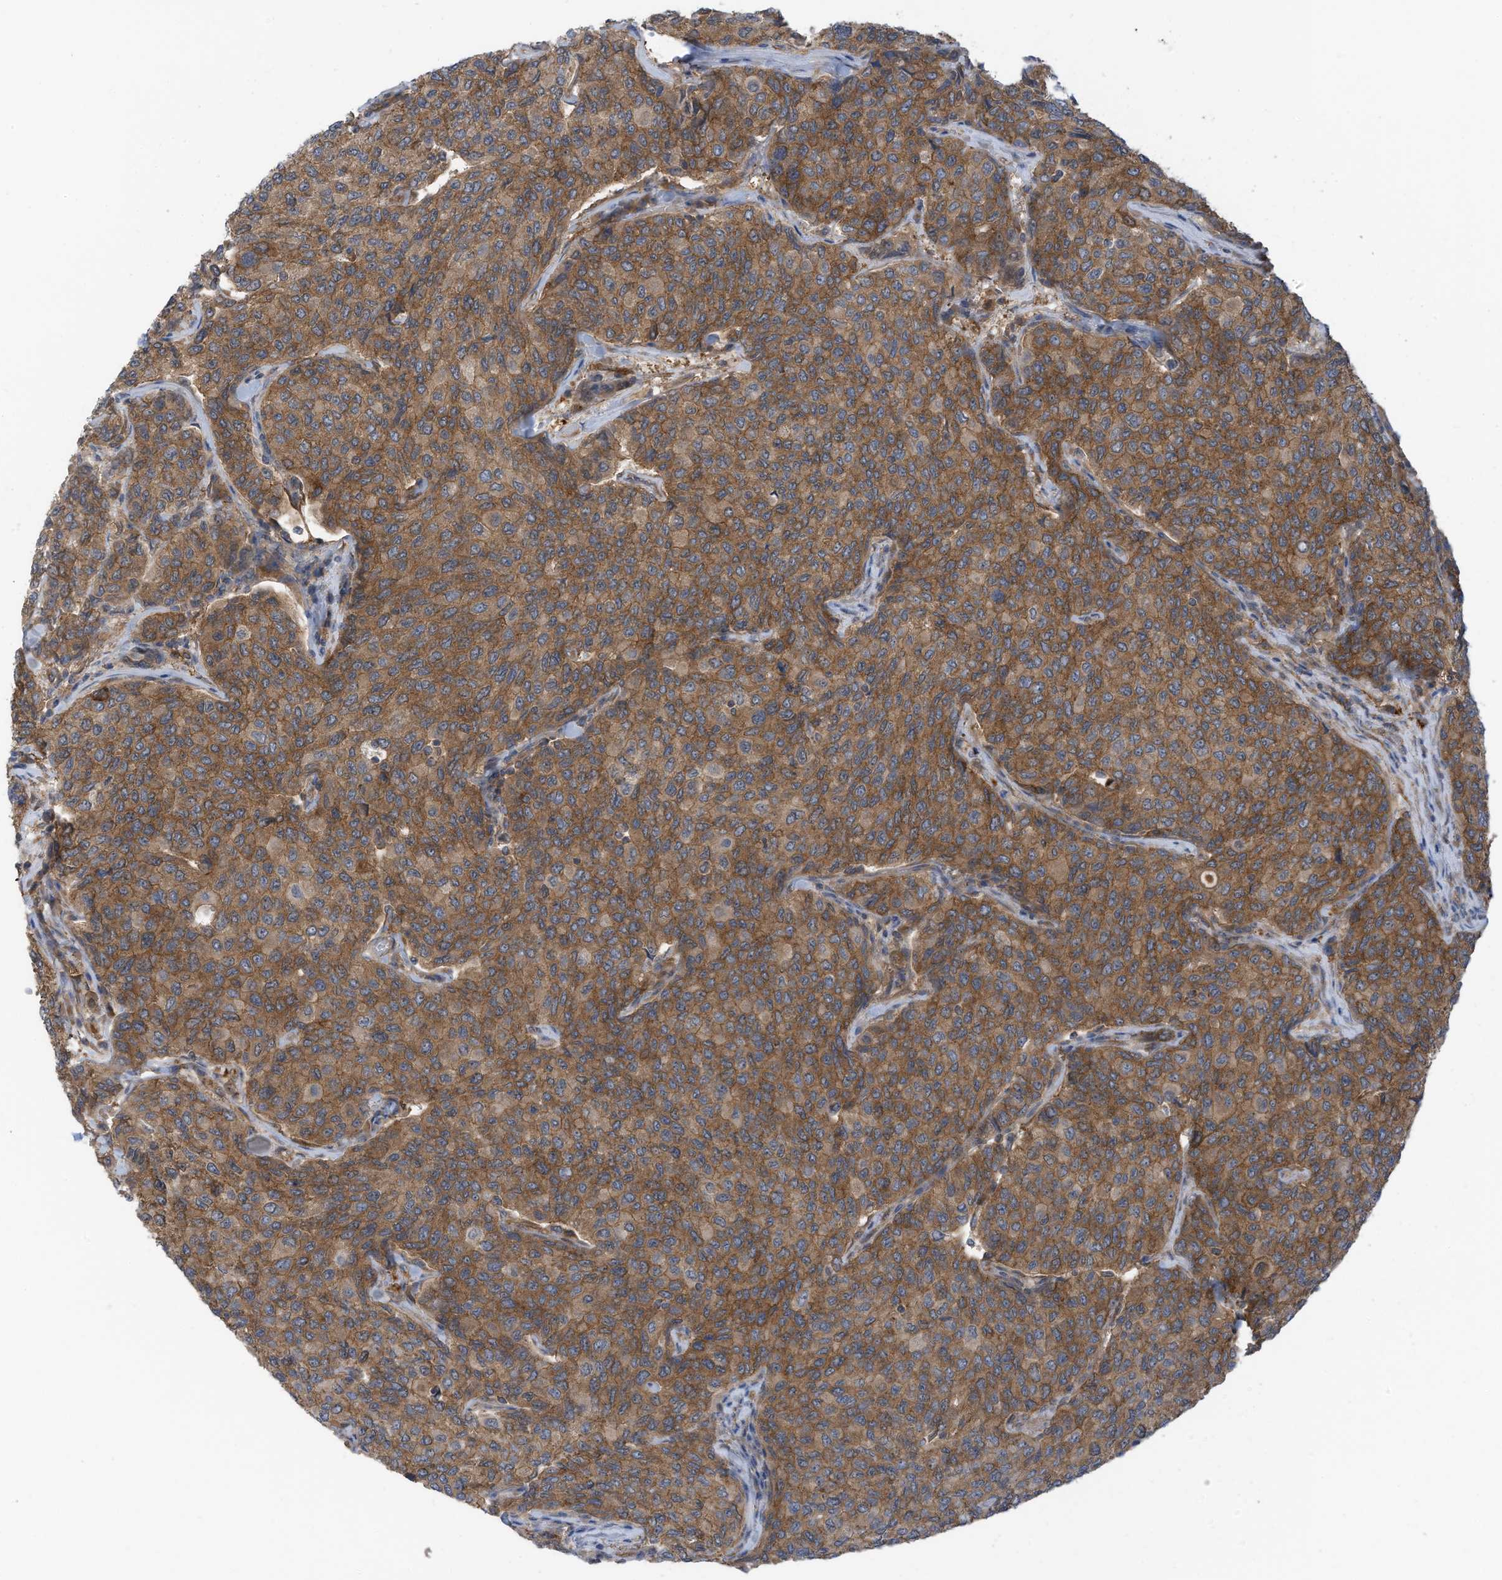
{"staining": {"intensity": "strong", "quantity": ">75%", "location": "cytoplasmic/membranous"}, "tissue": "breast cancer", "cell_type": "Tumor cells", "image_type": "cancer", "snomed": [{"axis": "morphology", "description": "Duct carcinoma"}, {"axis": "topography", "description": "Breast"}], "caption": "A brown stain shows strong cytoplasmic/membranous positivity of a protein in human breast cancer (invasive ductal carcinoma) tumor cells.", "gene": "REPS1", "patient": {"sex": "female", "age": 55}}